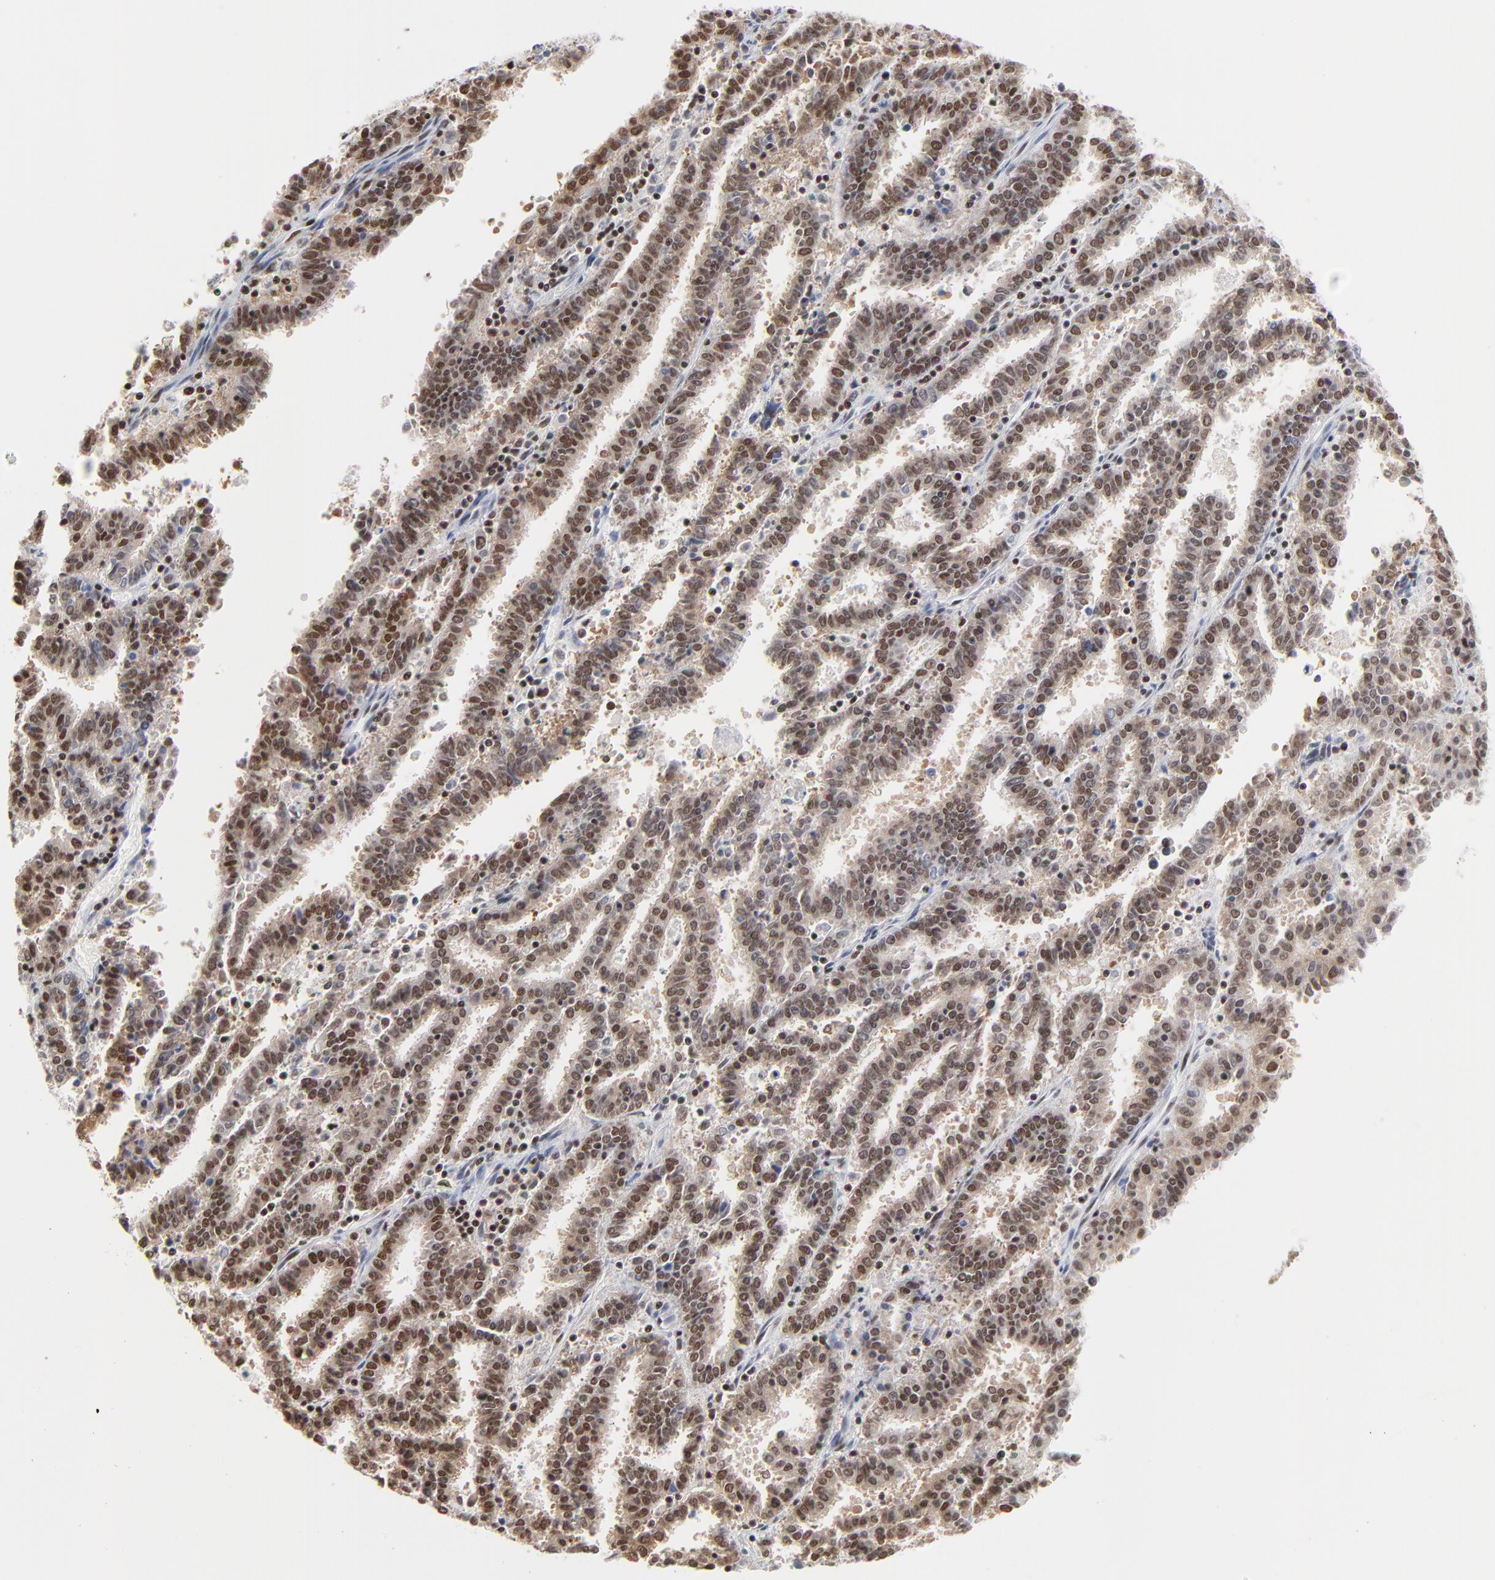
{"staining": {"intensity": "moderate", "quantity": ">75%", "location": "nuclear"}, "tissue": "endometrial cancer", "cell_type": "Tumor cells", "image_type": "cancer", "snomed": [{"axis": "morphology", "description": "Adenocarcinoma, NOS"}, {"axis": "topography", "description": "Uterus"}], "caption": "Adenocarcinoma (endometrial) stained for a protein (brown) shows moderate nuclear positive expression in approximately >75% of tumor cells.", "gene": "CREB1", "patient": {"sex": "female", "age": 83}}